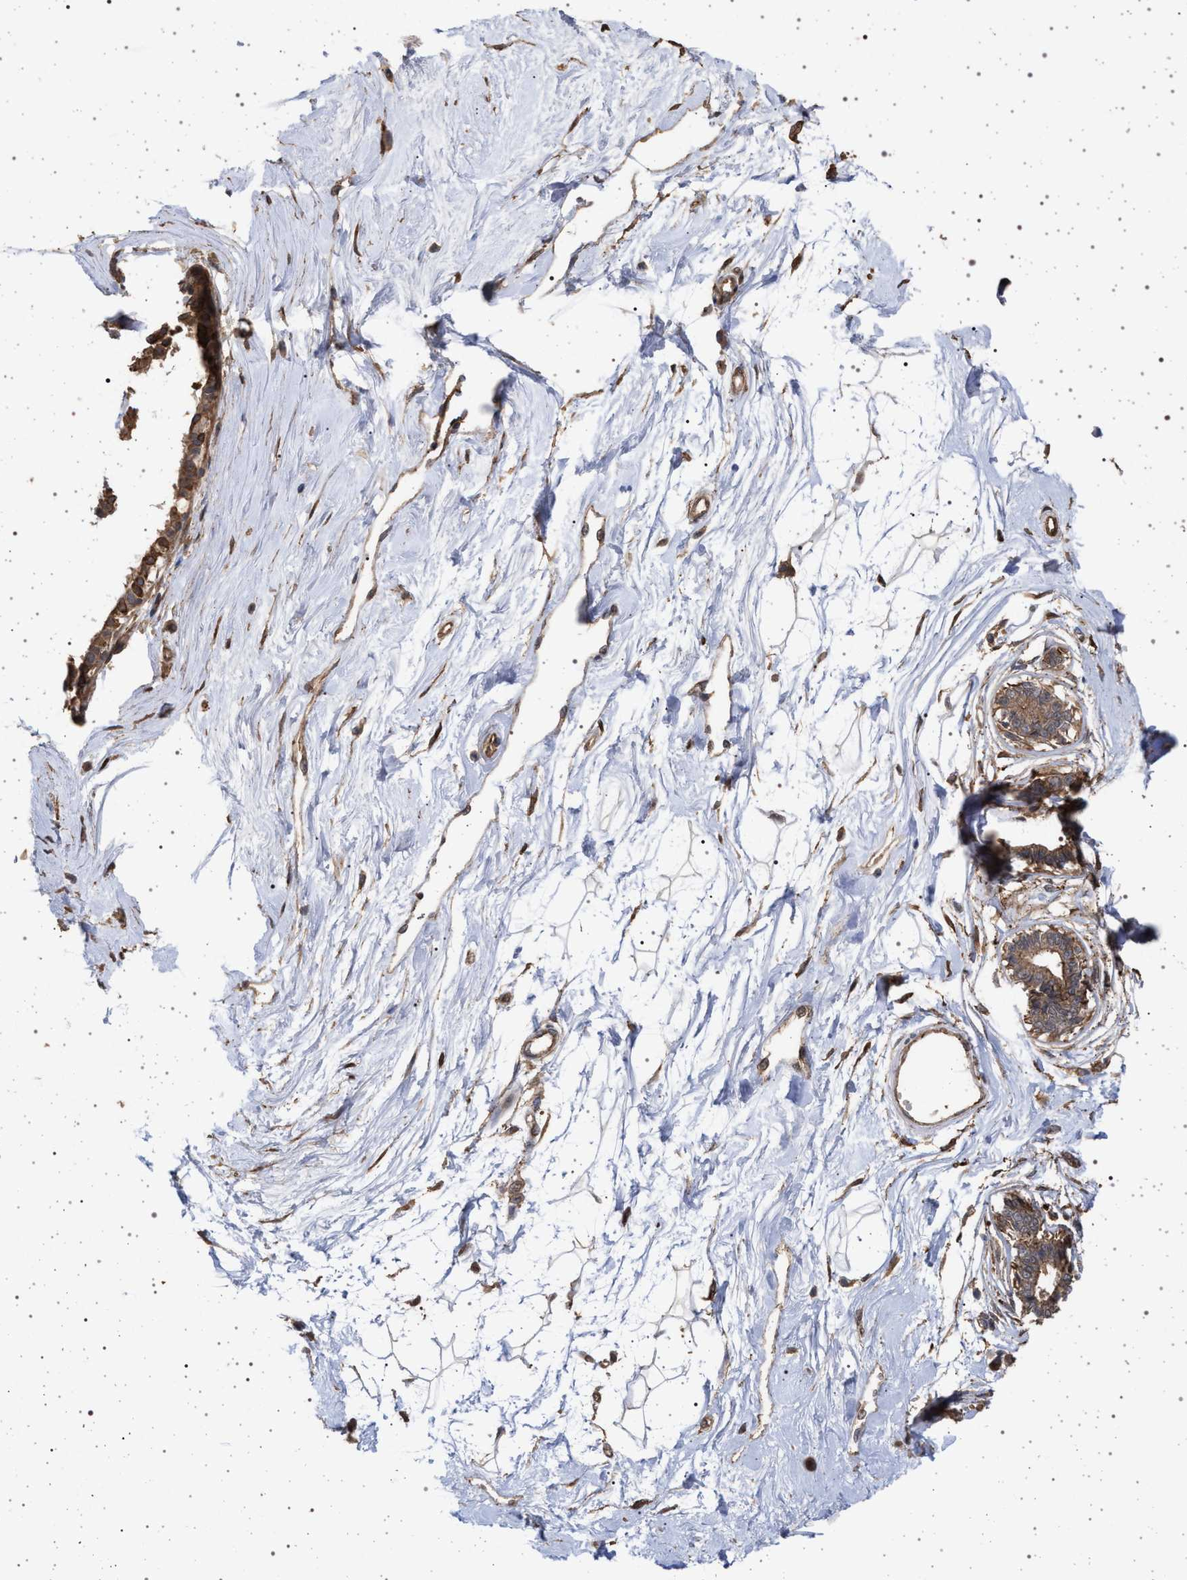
{"staining": {"intensity": "moderate", "quantity": "<25%", "location": "cytoplasmic/membranous"}, "tissue": "breast", "cell_type": "Adipocytes", "image_type": "normal", "snomed": [{"axis": "morphology", "description": "Normal tissue, NOS"}, {"axis": "topography", "description": "Breast"}], "caption": "A low amount of moderate cytoplasmic/membranous staining is seen in approximately <25% of adipocytes in unremarkable breast.", "gene": "IFT20", "patient": {"sex": "female", "age": 45}}